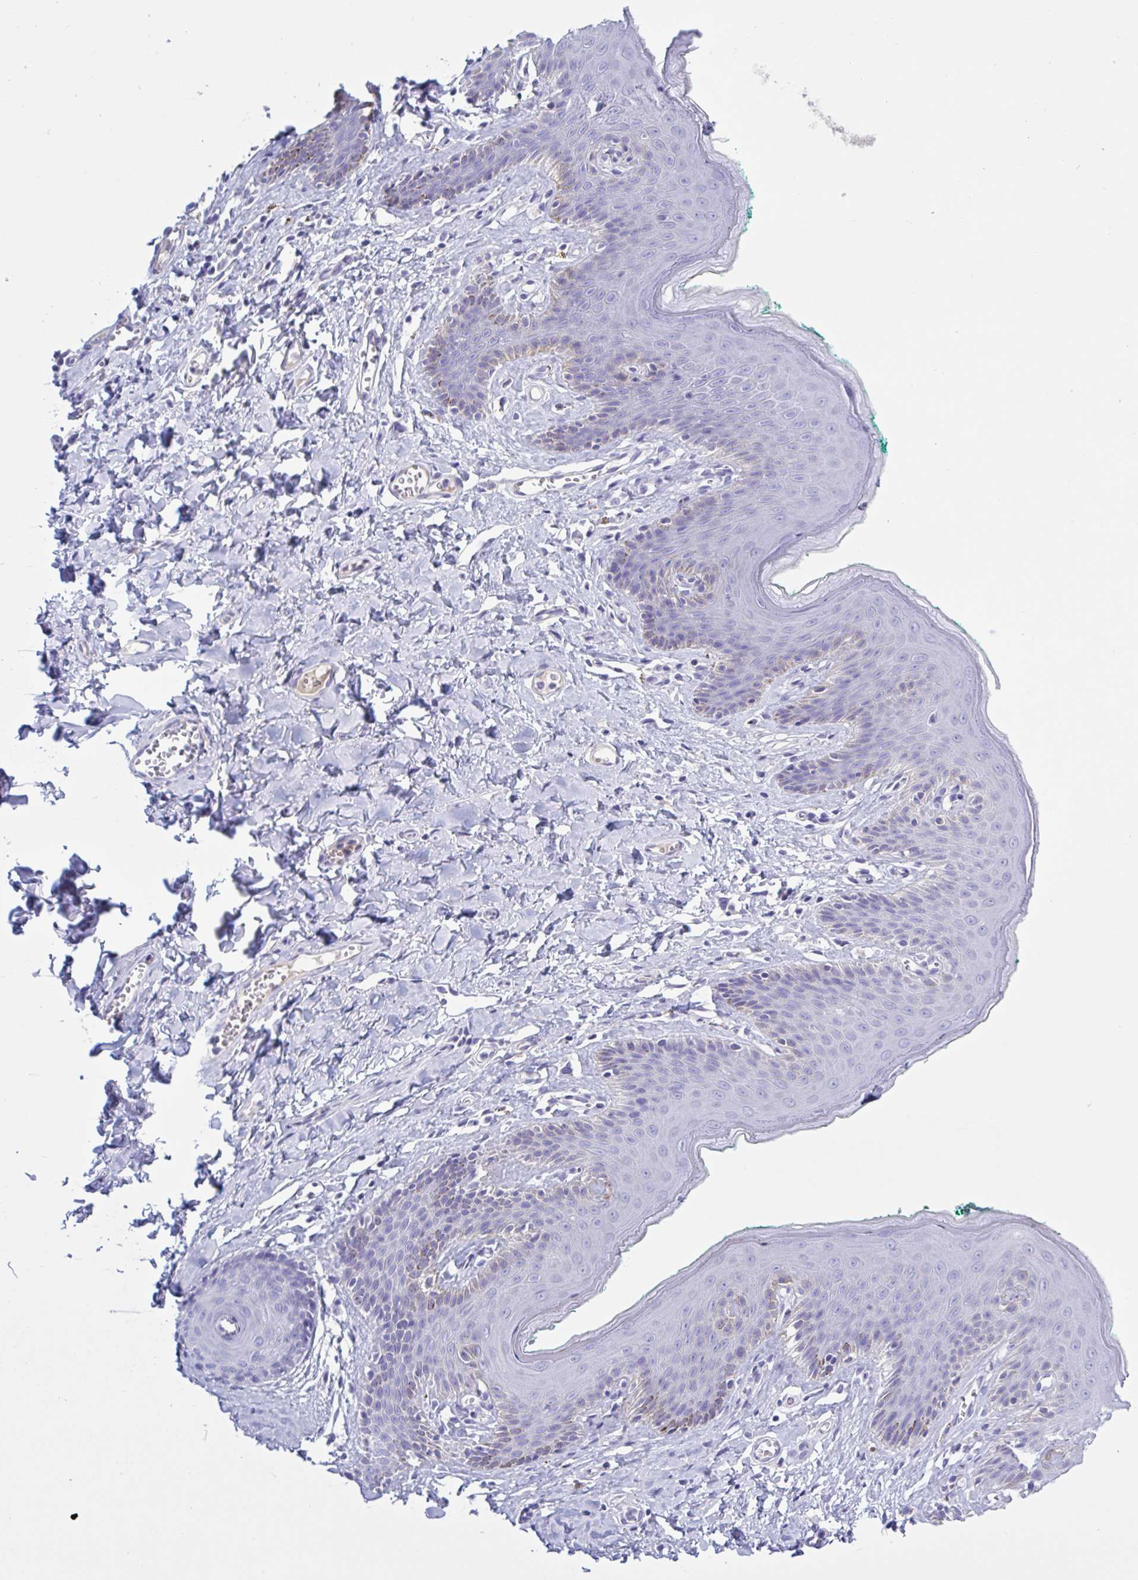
{"staining": {"intensity": "negative", "quantity": "none", "location": "none"}, "tissue": "skin", "cell_type": "Epidermal cells", "image_type": "normal", "snomed": [{"axis": "morphology", "description": "Normal tissue, NOS"}, {"axis": "topography", "description": "Vulva"}, {"axis": "topography", "description": "Peripheral nerve tissue"}], "caption": "DAB (3,3'-diaminobenzidine) immunohistochemical staining of unremarkable human skin exhibits no significant expression in epidermal cells. Nuclei are stained in blue.", "gene": "USP35", "patient": {"sex": "female", "age": 66}}